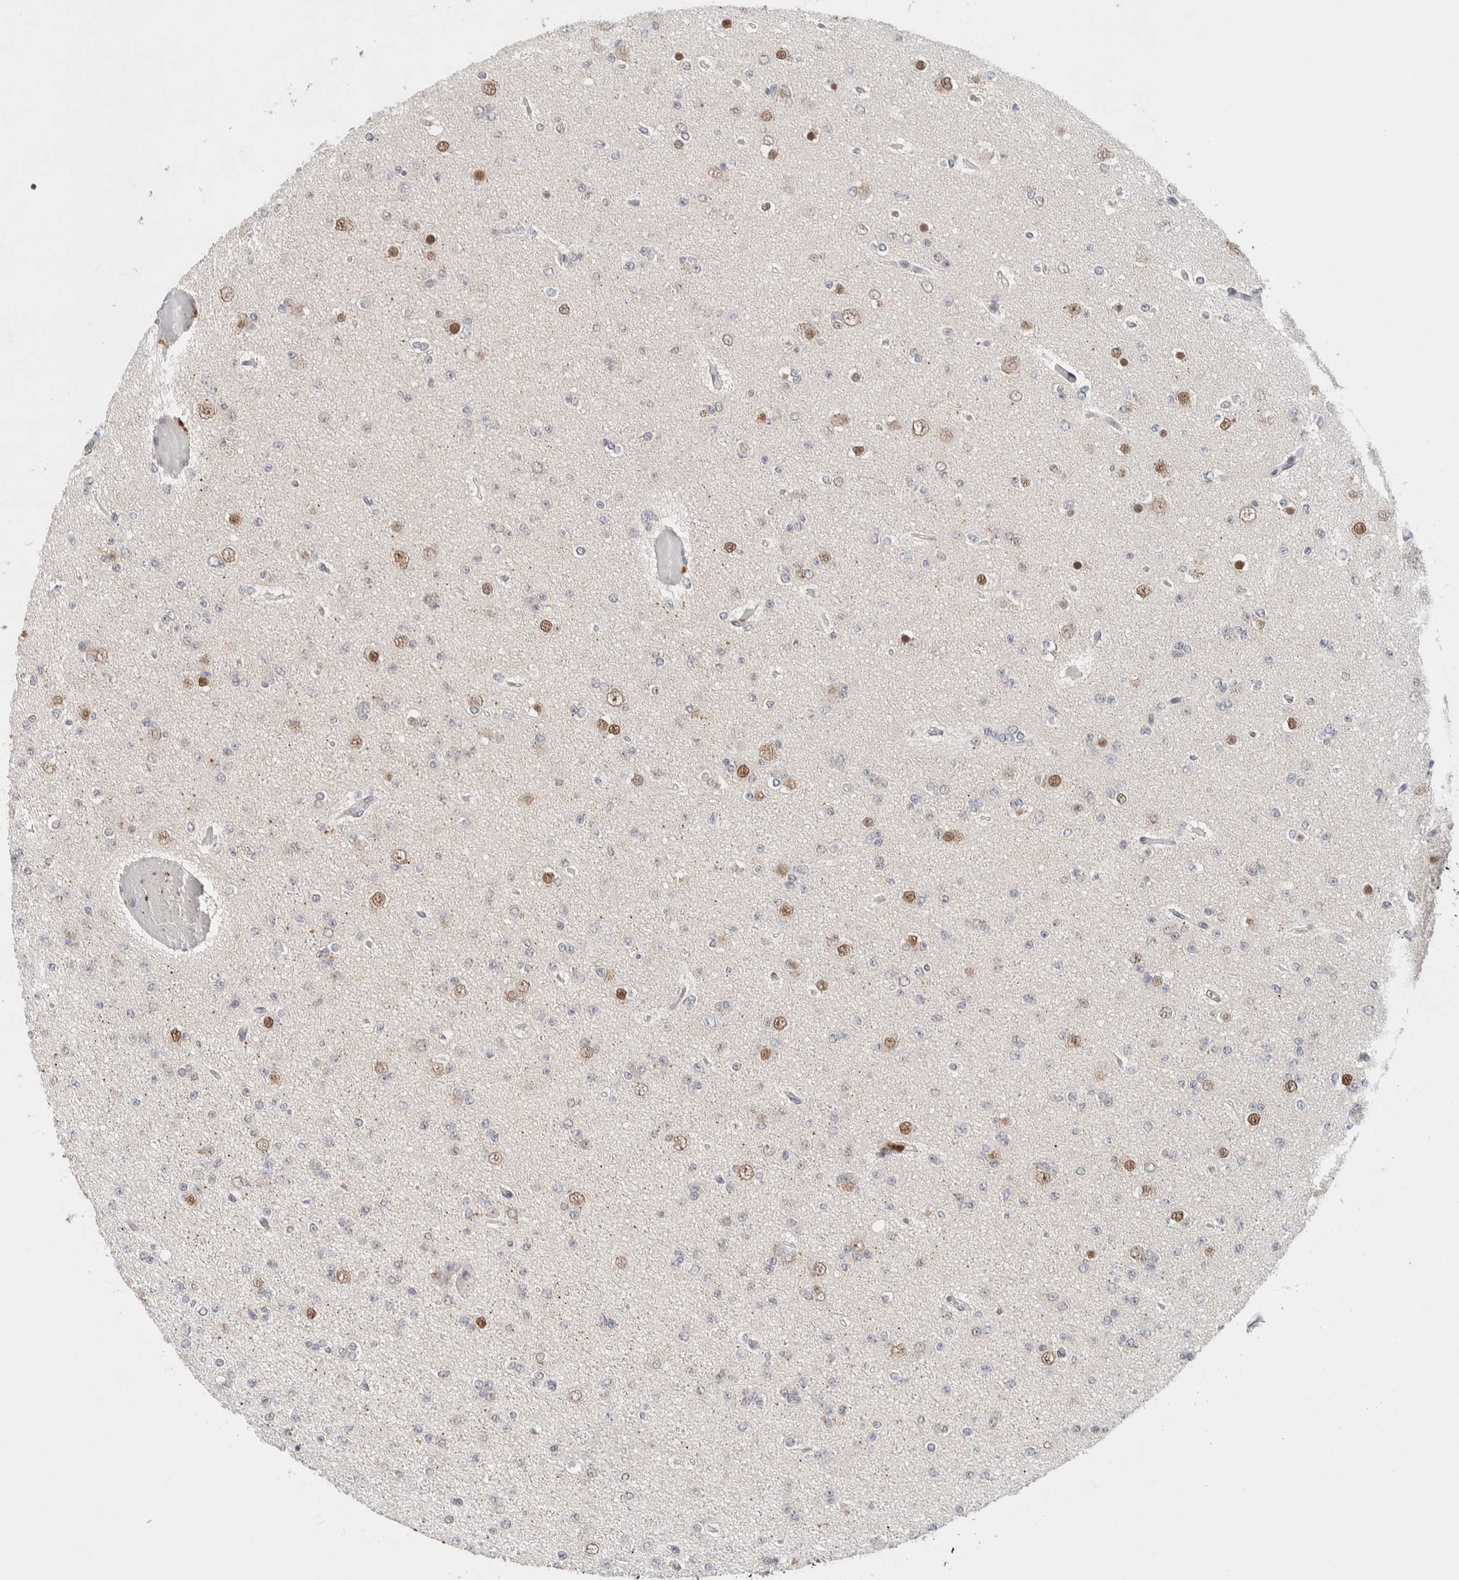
{"staining": {"intensity": "moderate", "quantity": "<25%", "location": "cytoplasmic/membranous,nuclear"}, "tissue": "glioma", "cell_type": "Tumor cells", "image_type": "cancer", "snomed": [{"axis": "morphology", "description": "Glioma, malignant, Low grade"}, {"axis": "topography", "description": "Brain"}], "caption": "The image shows a brown stain indicating the presence of a protein in the cytoplasmic/membranous and nuclear of tumor cells in malignant glioma (low-grade). (DAB IHC with brightfield microscopy, high magnification).", "gene": "CRAT", "patient": {"sex": "female", "age": 22}}